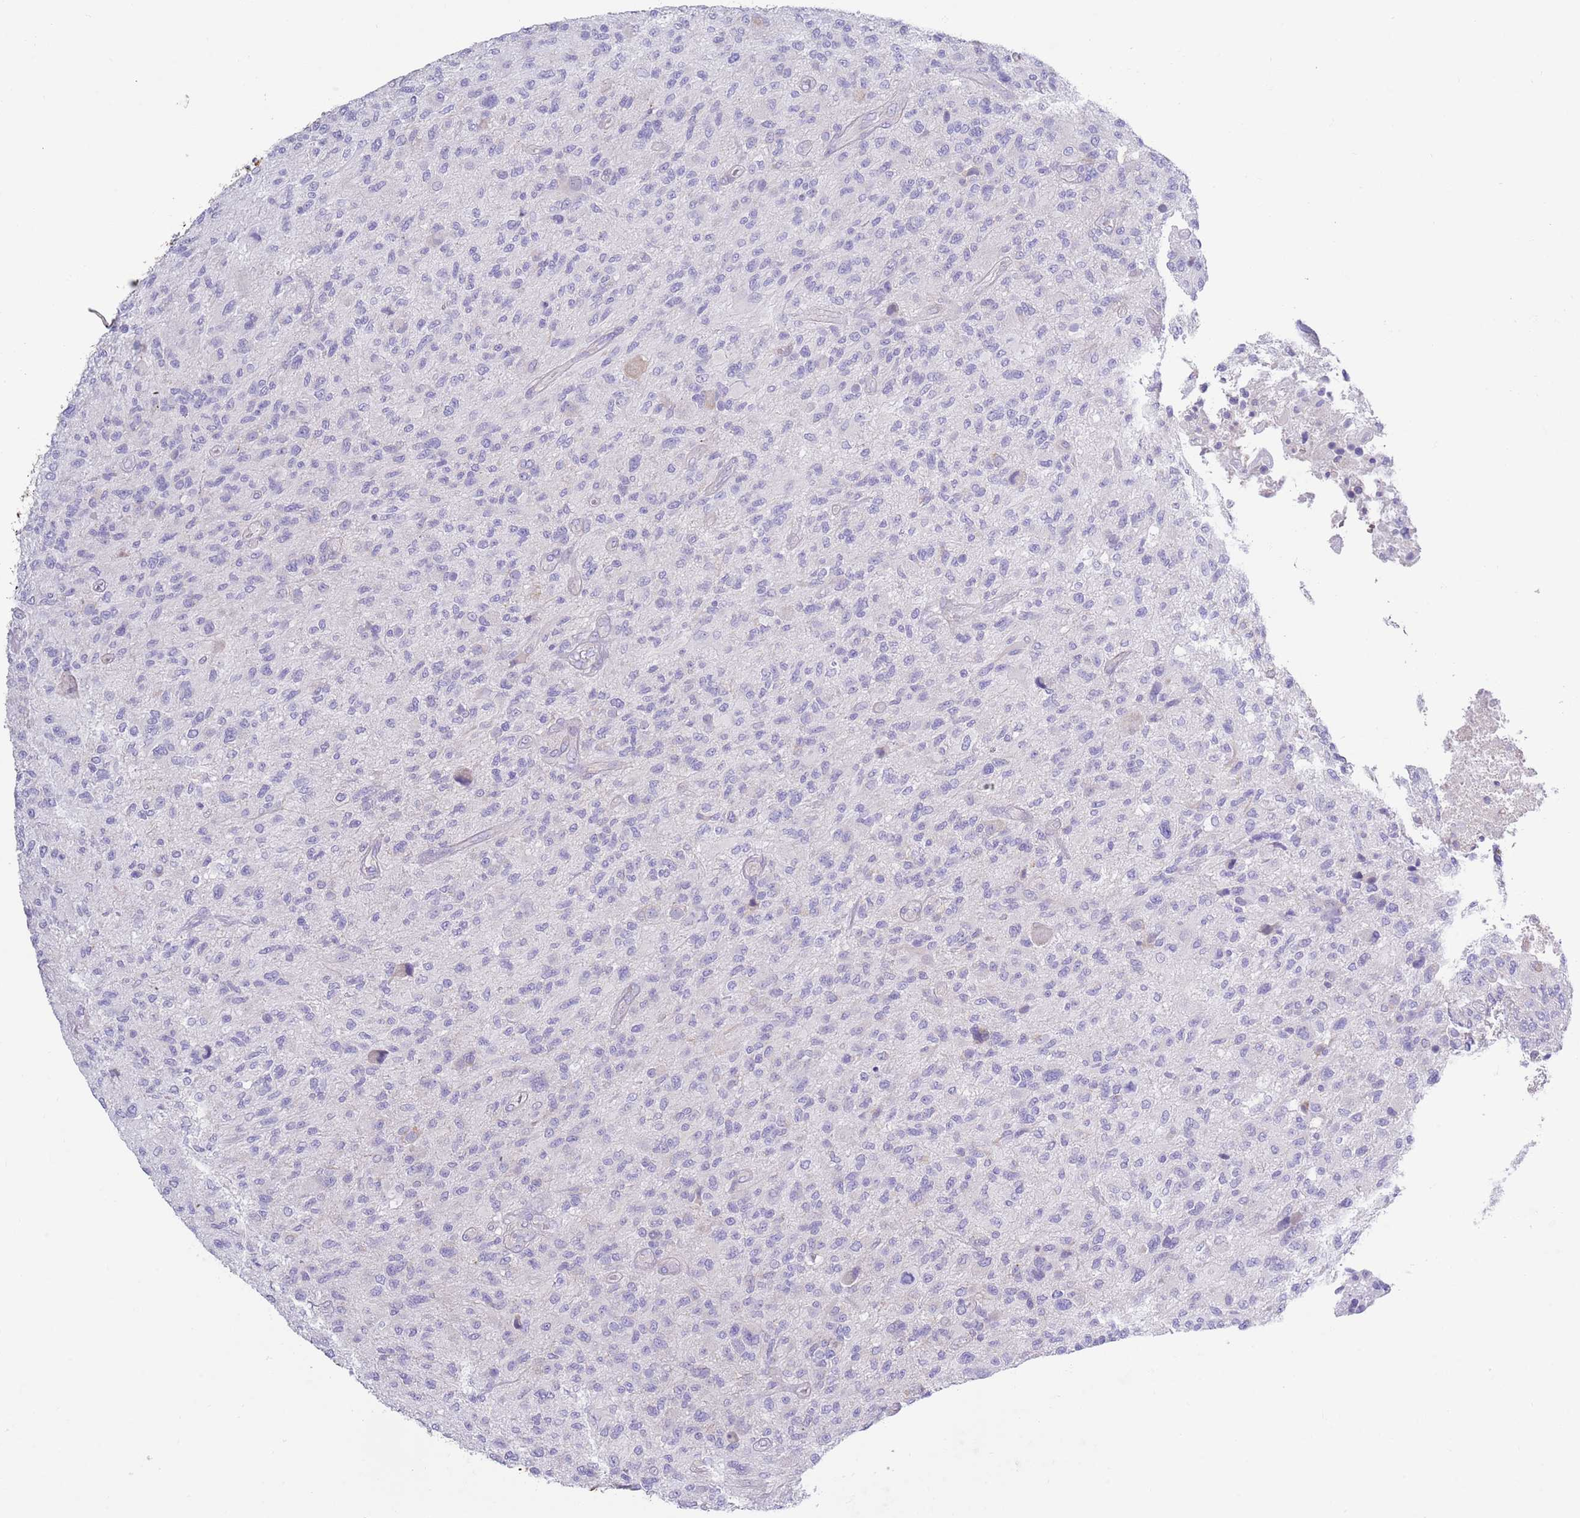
{"staining": {"intensity": "negative", "quantity": "none", "location": "none"}, "tissue": "glioma", "cell_type": "Tumor cells", "image_type": "cancer", "snomed": [{"axis": "morphology", "description": "Glioma, malignant, High grade"}, {"axis": "topography", "description": "Brain"}], "caption": "There is no significant expression in tumor cells of high-grade glioma (malignant).", "gene": "CCDC149", "patient": {"sex": "male", "age": 47}}